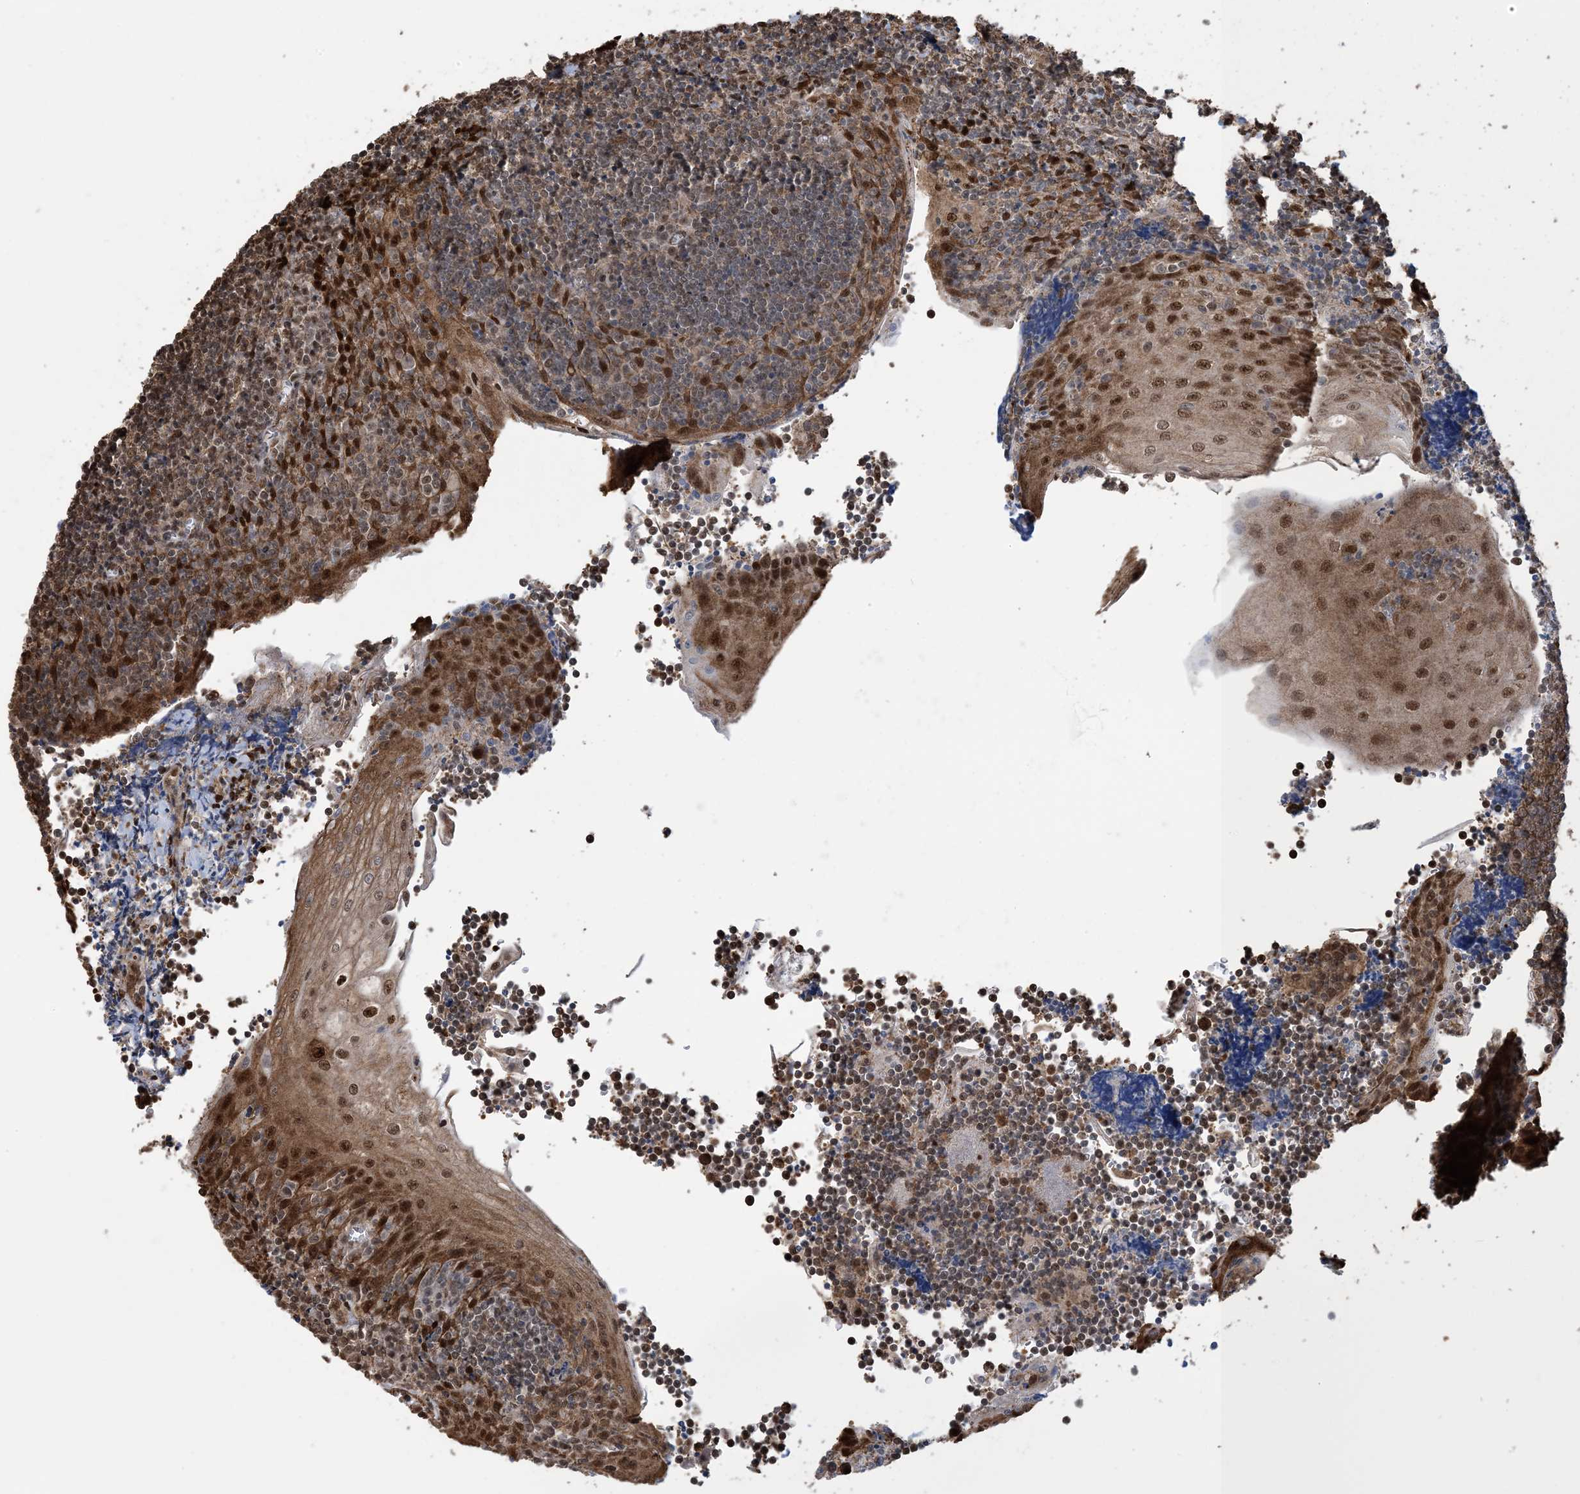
{"staining": {"intensity": "moderate", "quantity": ">75%", "location": "cytoplasmic/membranous"}, "tissue": "tonsil", "cell_type": "Germinal center cells", "image_type": "normal", "snomed": [{"axis": "morphology", "description": "Normal tissue, NOS"}, {"axis": "topography", "description": "Tonsil"}], "caption": "This histopathology image exhibits IHC staining of benign tonsil, with medium moderate cytoplasmic/membranous expression in approximately >75% of germinal center cells.", "gene": "HSPA1A", "patient": {"sex": "male", "age": 27}}